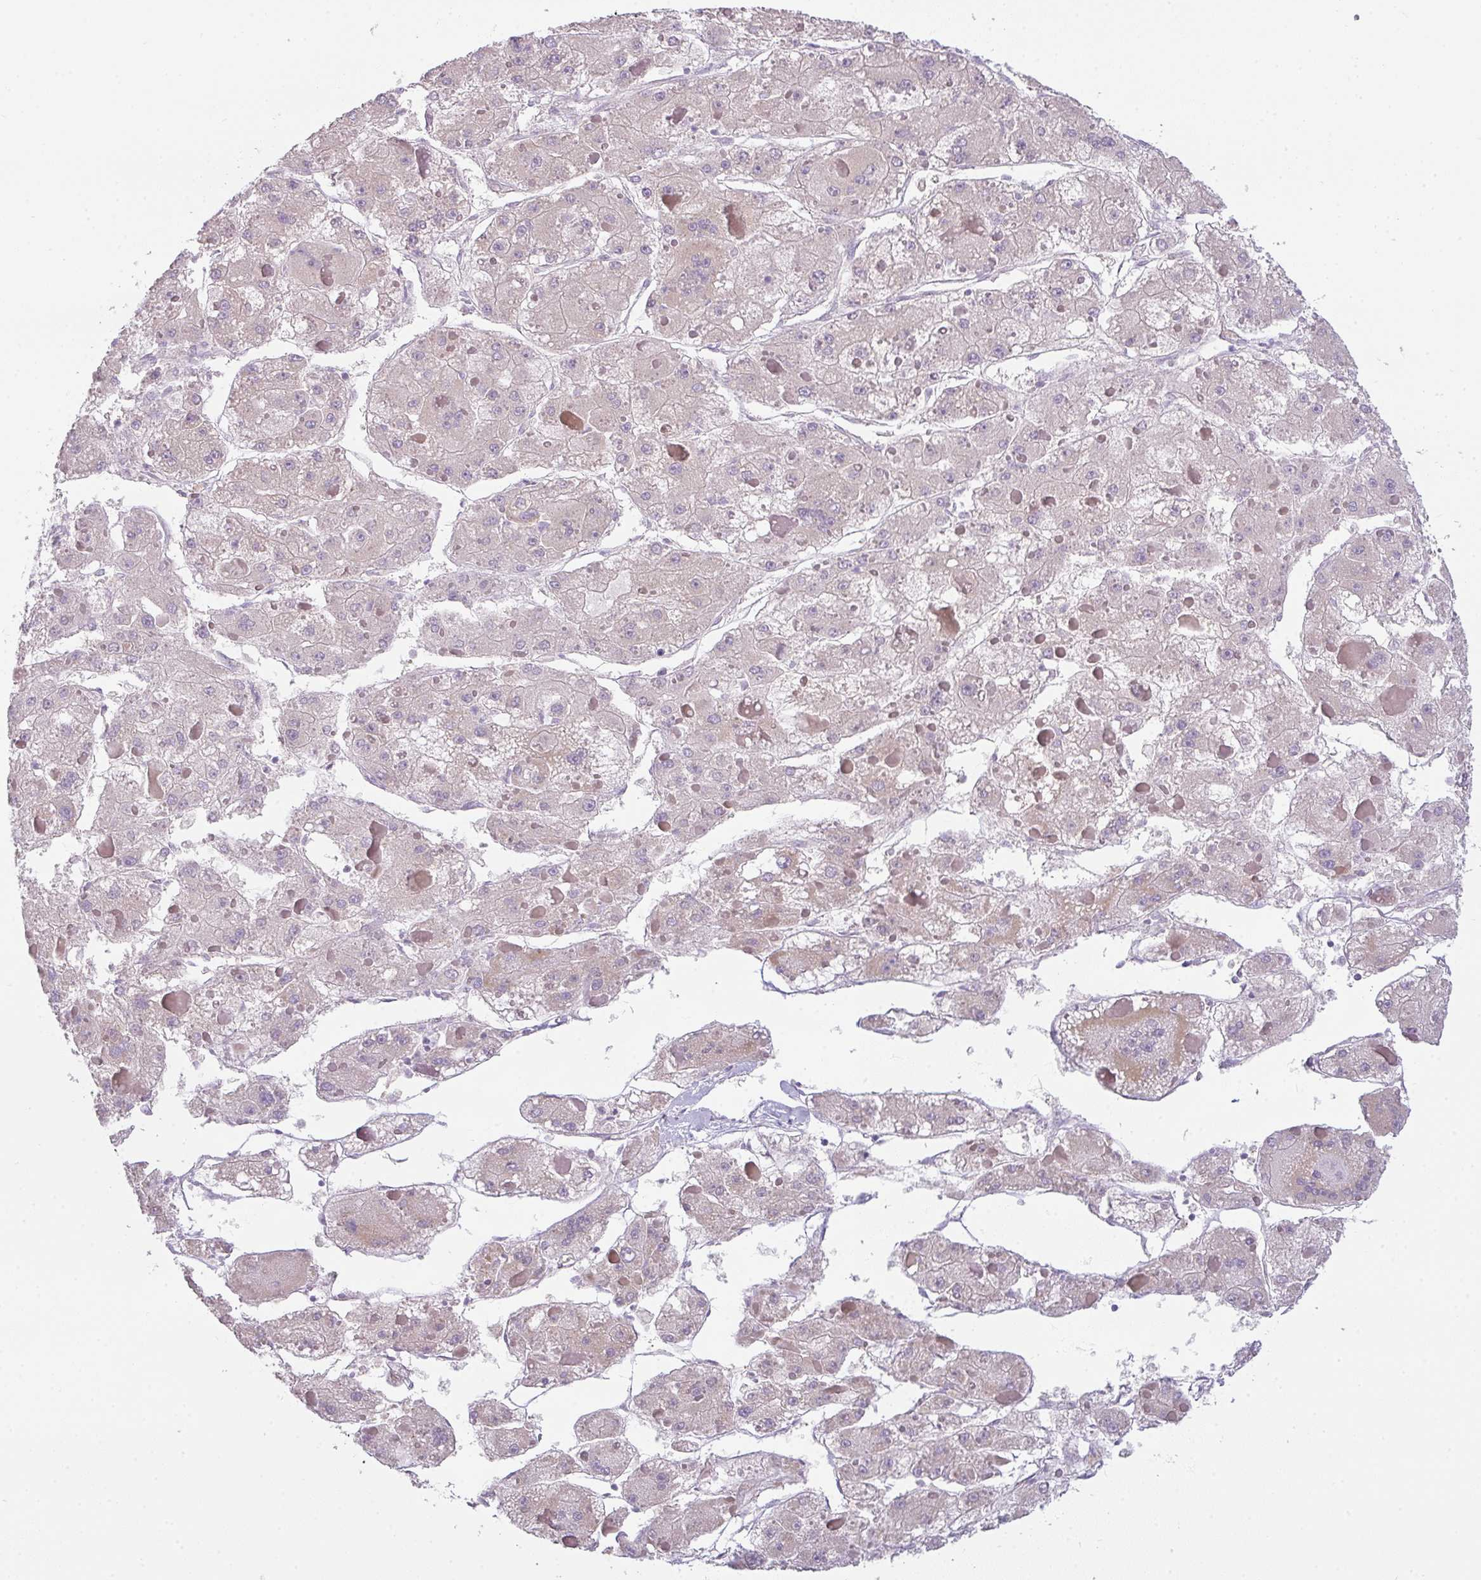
{"staining": {"intensity": "negative", "quantity": "none", "location": "none"}, "tissue": "liver cancer", "cell_type": "Tumor cells", "image_type": "cancer", "snomed": [{"axis": "morphology", "description": "Carcinoma, Hepatocellular, NOS"}, {"axis": "topography", "description": "Liver"}], "caption": "Liver hepatocellular carcinoma was stained to show a protein in brown. There is no significant expression in tumor cells.", "gene": "FILIP1", "patient": {"sex": "female", "age": 73}}